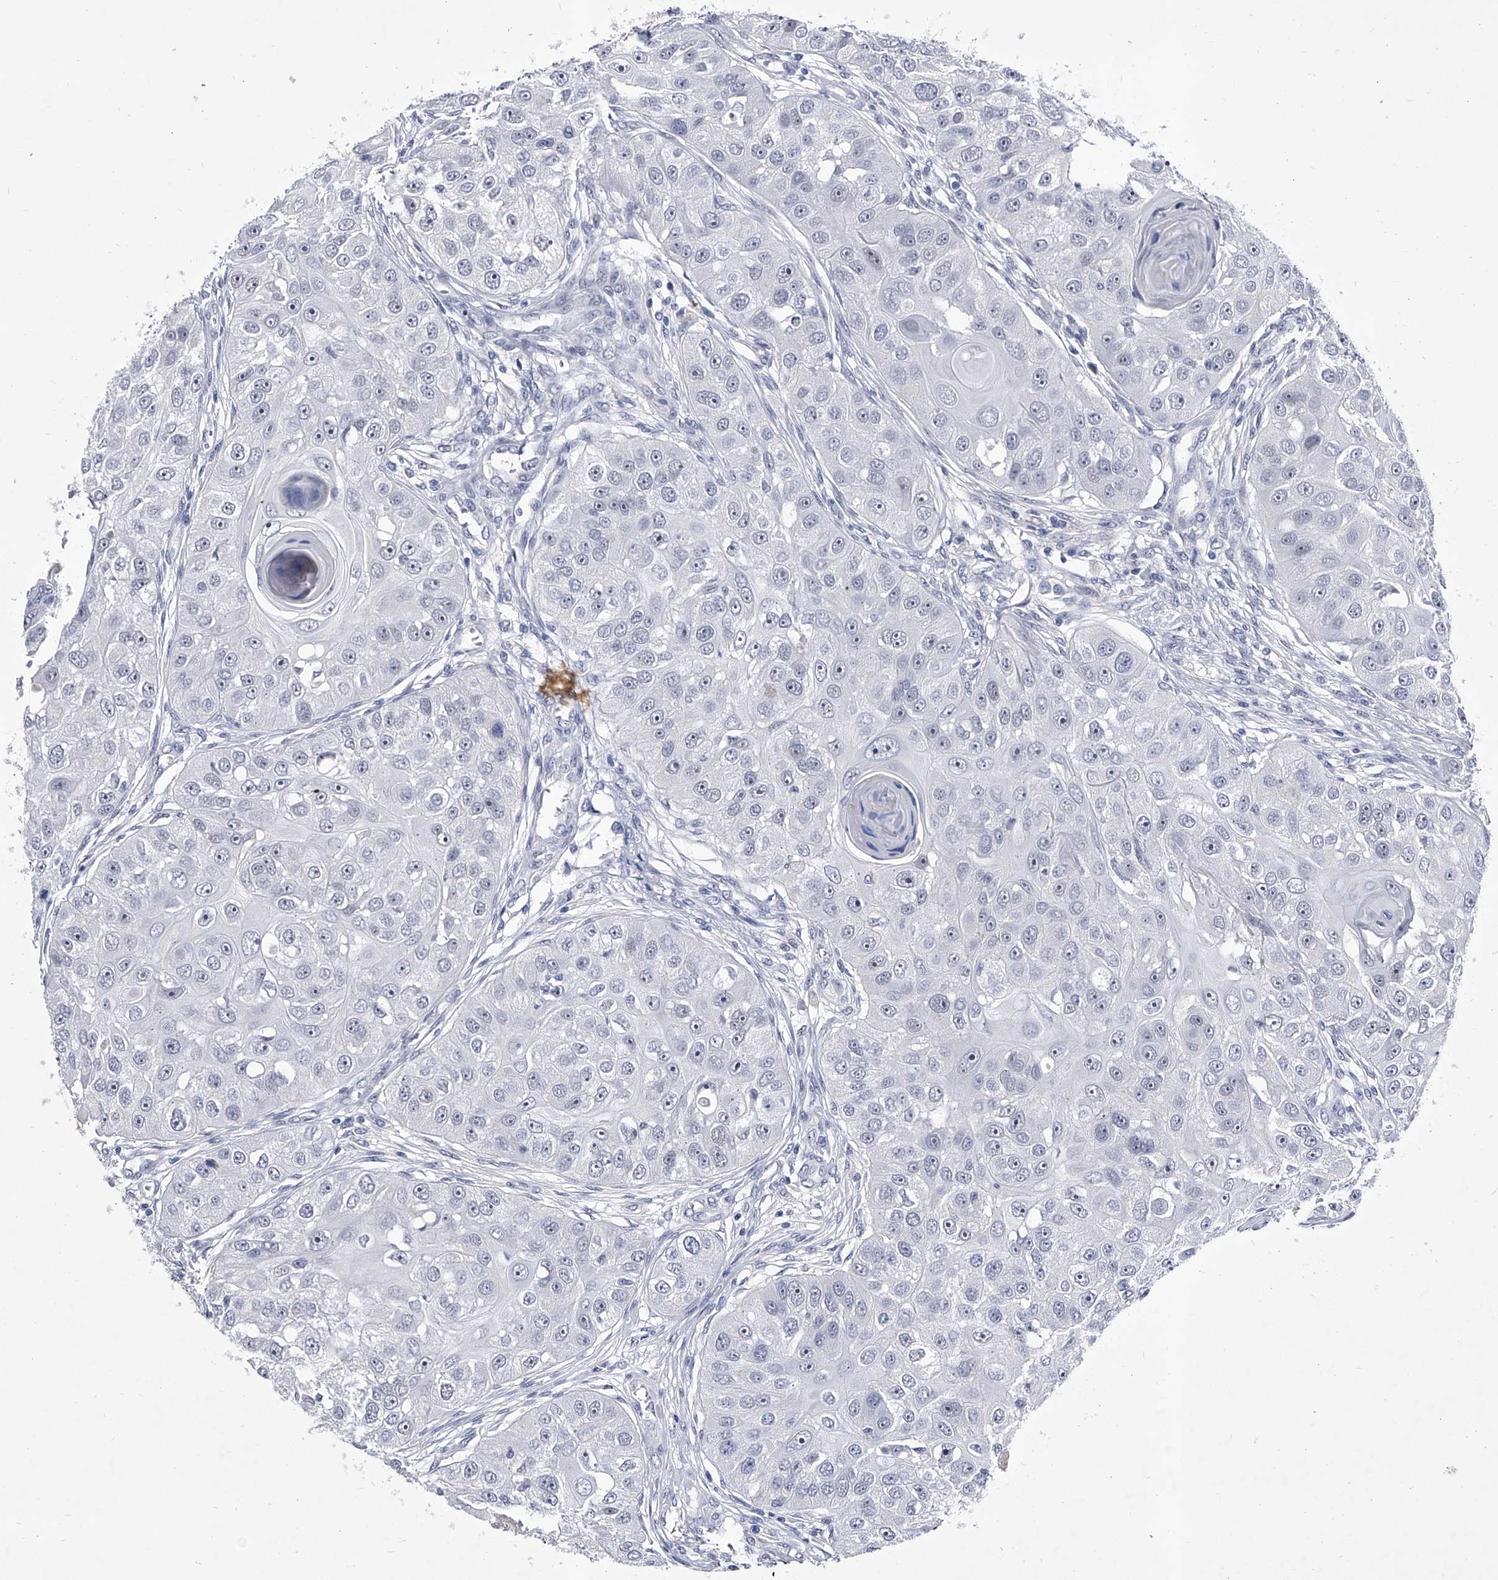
{"staining": {"intensity": "negative", "quantity": "none", "location": "none"}, "tissue": "head and neck cancer", "cell_type": "Tumor cells", "image_type": "cancer", "snomed": [{"axis": "morphology", "description": "Normal tissue, NOS"}, {"axis": "morphology", "description": "Squamous cell carcinoma, NOS"}, {"axis": "topography", "description": "Skeletal muscle"}, {"axis": "topography", "description": "Head-Neck"}], "caption": "The IHC image has no significant staining in tumor cells of squamous cell carcinoma (head and neck) tissue.", "gene": "CRISP2", "patient": {"sex": "male", "age": 51}}